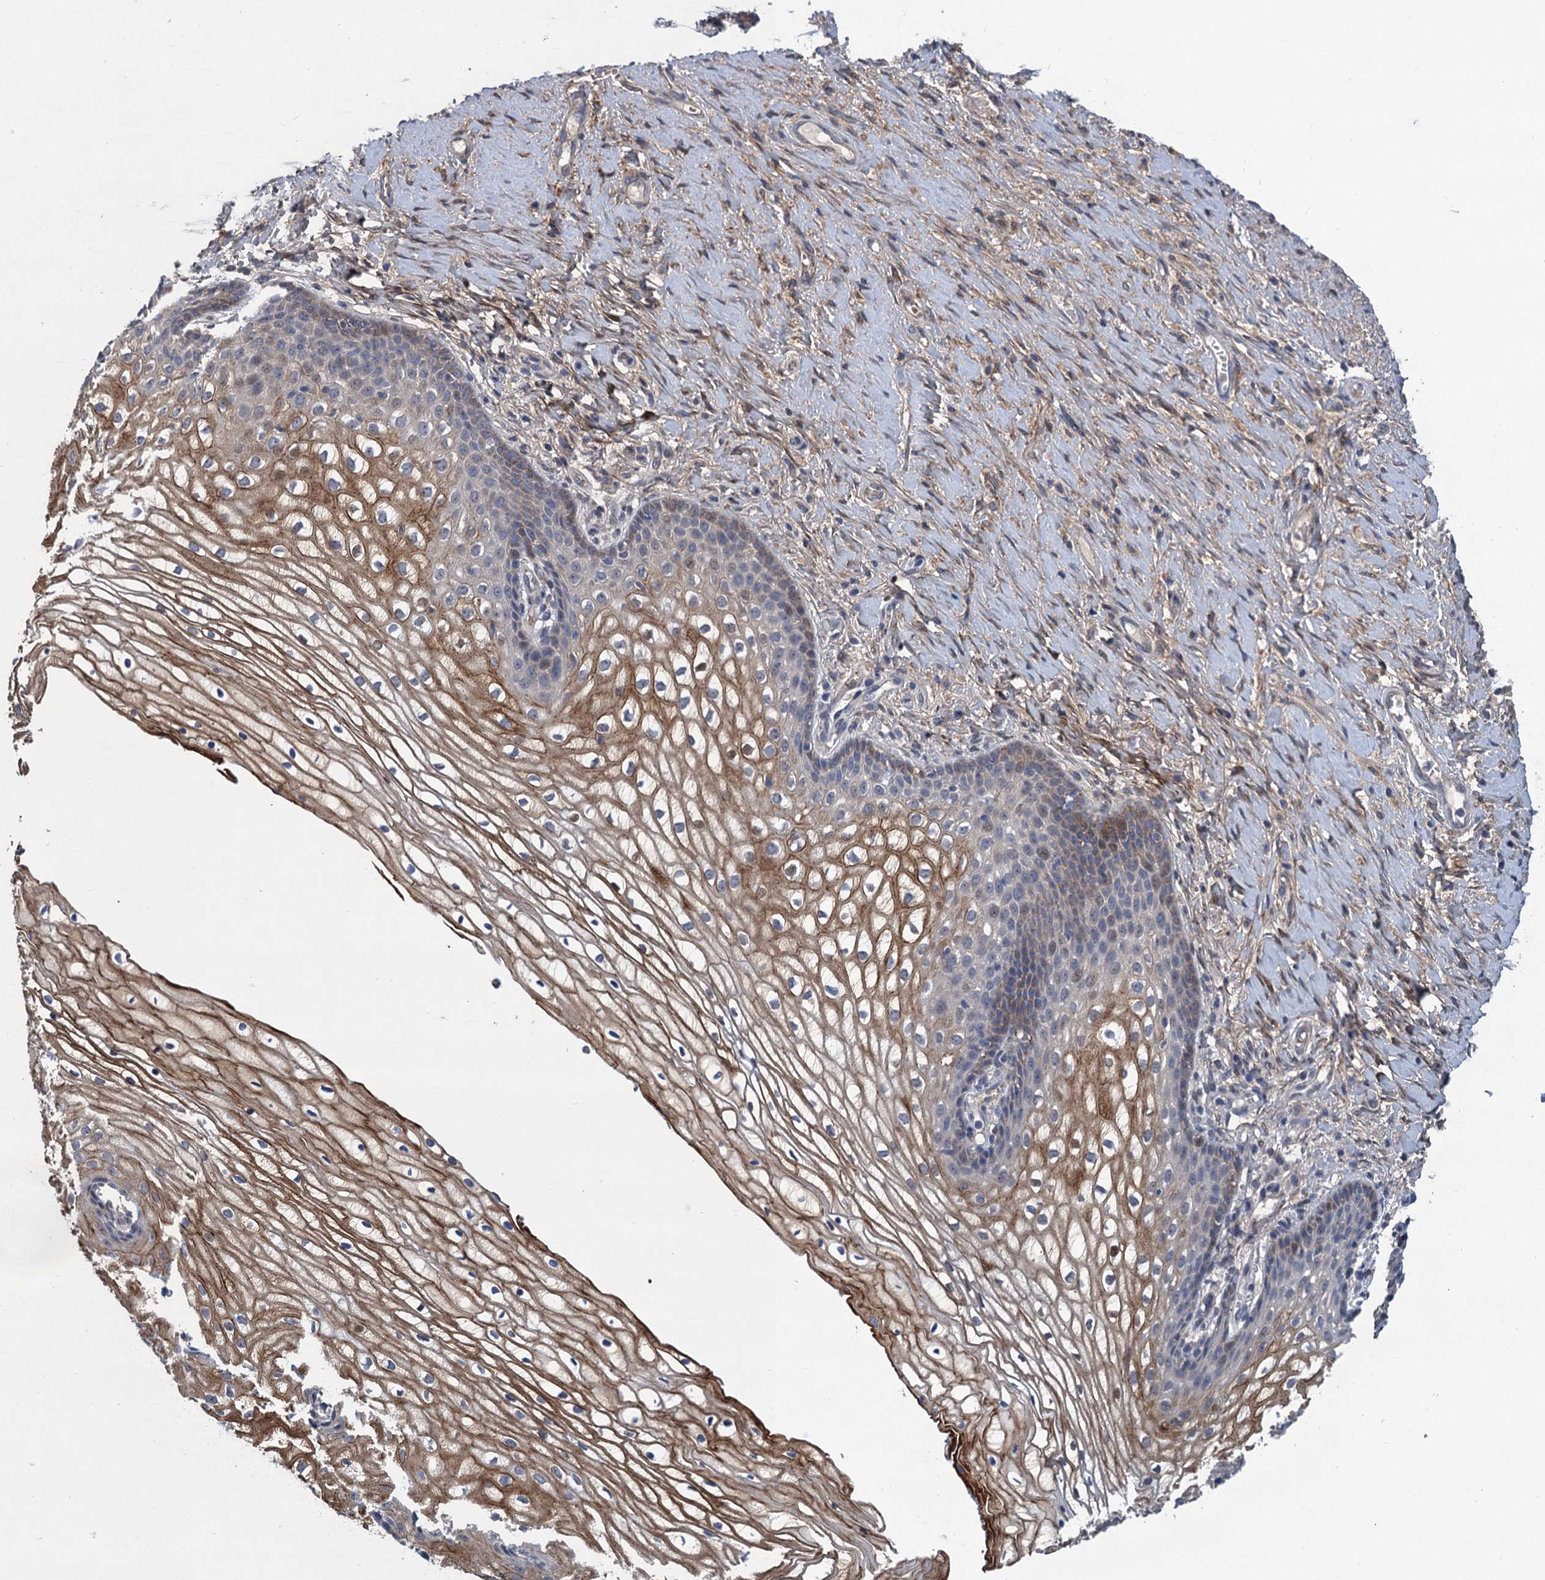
{"staining": {"intensity": "moderate", "quantity": "<25%", "location": "cytoplasmic/membranous,nuclear"}, "tissue": "vagina", "cell_type": "Squamous epithelial cells", "image_type": "normal", "snomed": [{"axis": "morphology", "description": "Normal tissue, NOS"}, {"axis": "topography", "description": "Vagina"}], "caption": "About <25% of squamous epithelial cells in normal vagina demonstrate moderate cytoplasmic/membranous,nuclear protein expression as visualized by brown immunohistochemical staining.", "gene": "TRAF7", "patient": {"sex": "female", "age": 60}}